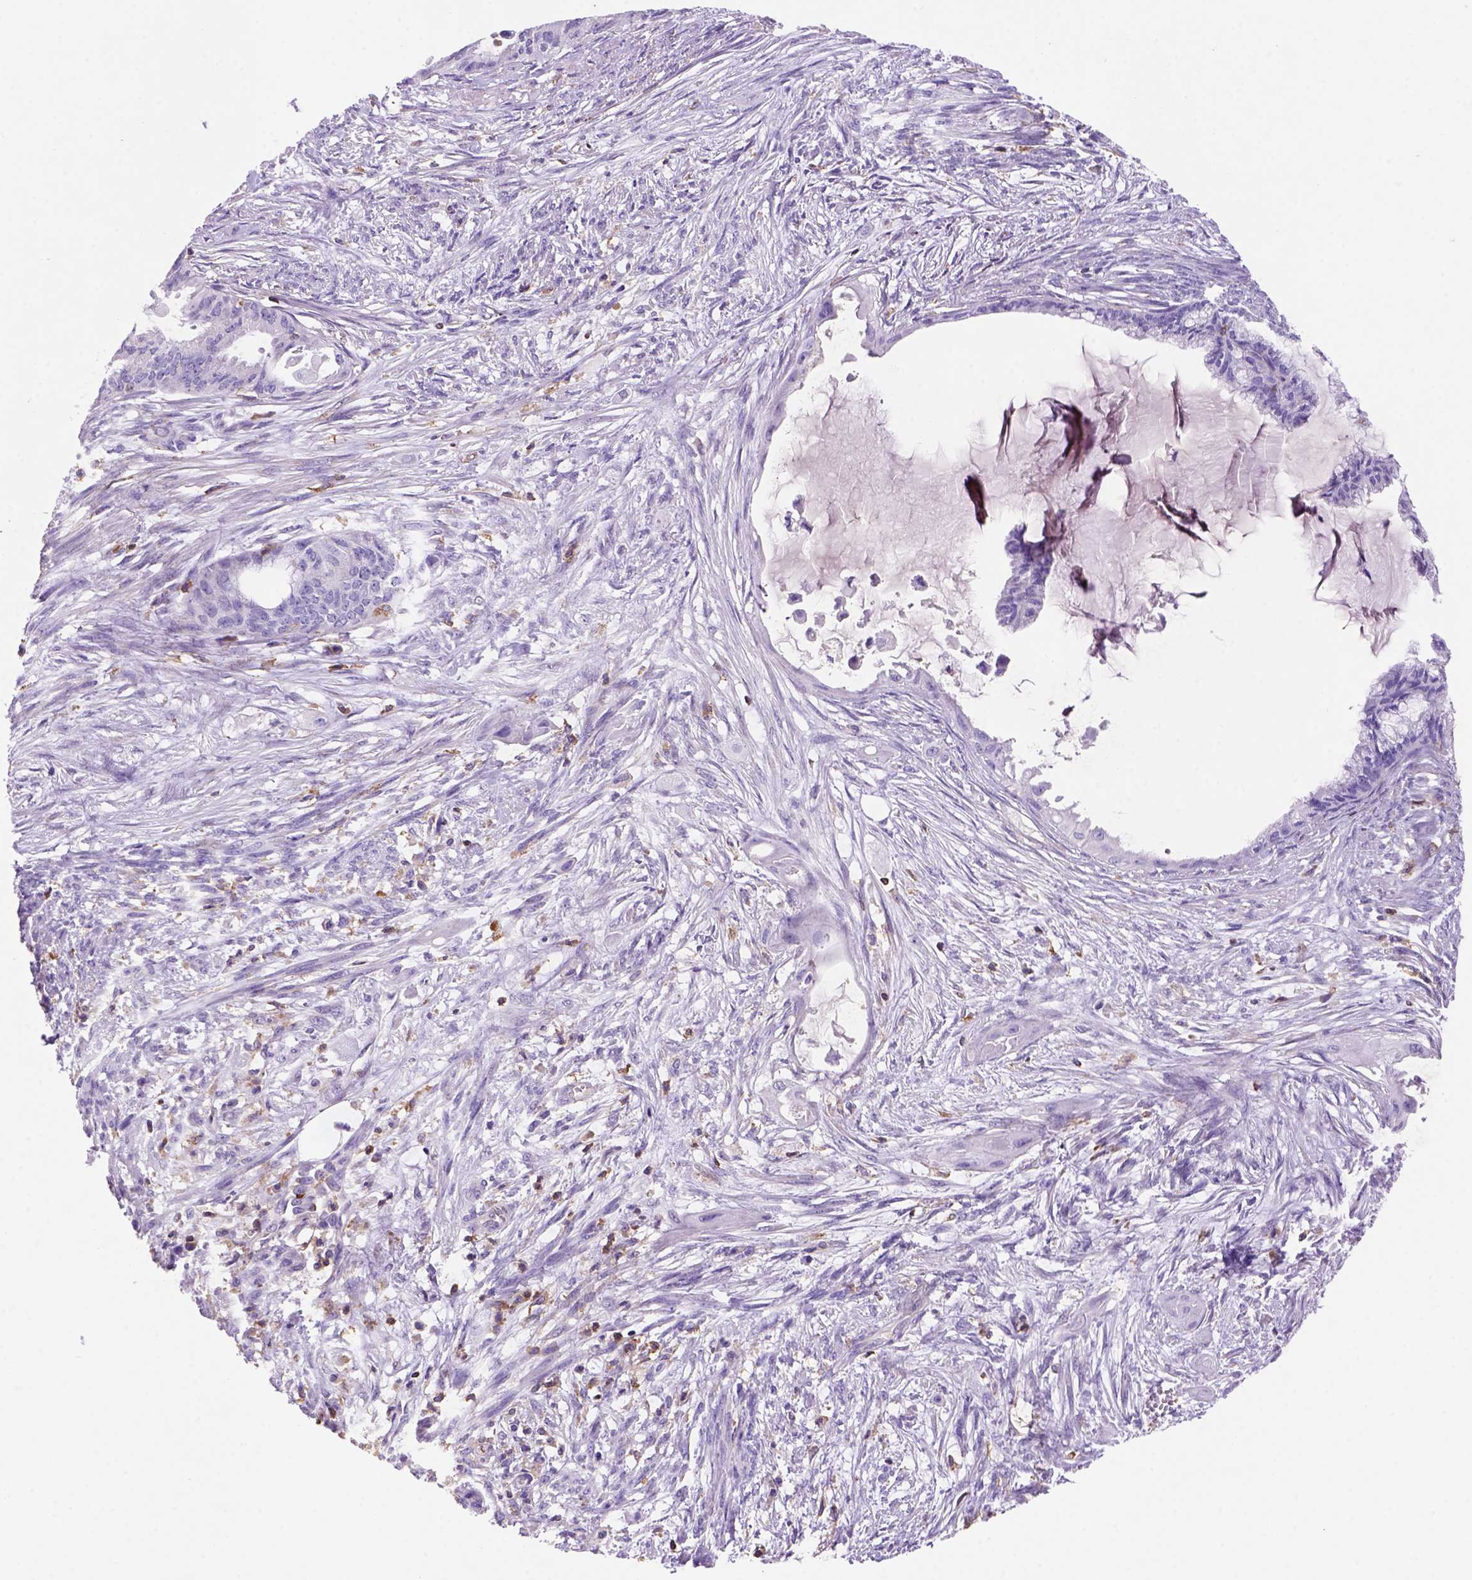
{"staining": {"intensity": "negative", "quantity": "none", "location": "none"}, "tissue": "endometrial cancer", "cell_type": "Tumor cells", "image_type": "cancer", "snomed": [{"axis": "morphology", "description": "Adenocarcinoma, NOS"}, {"axis": "topography", "description": "Endometrium"}], "caption": "Tumor cells show no significant protein expression in adenocarcinoma (endometrial).", "gene": "INPP5D", "patient": {"sex": "female", "age": 86}}